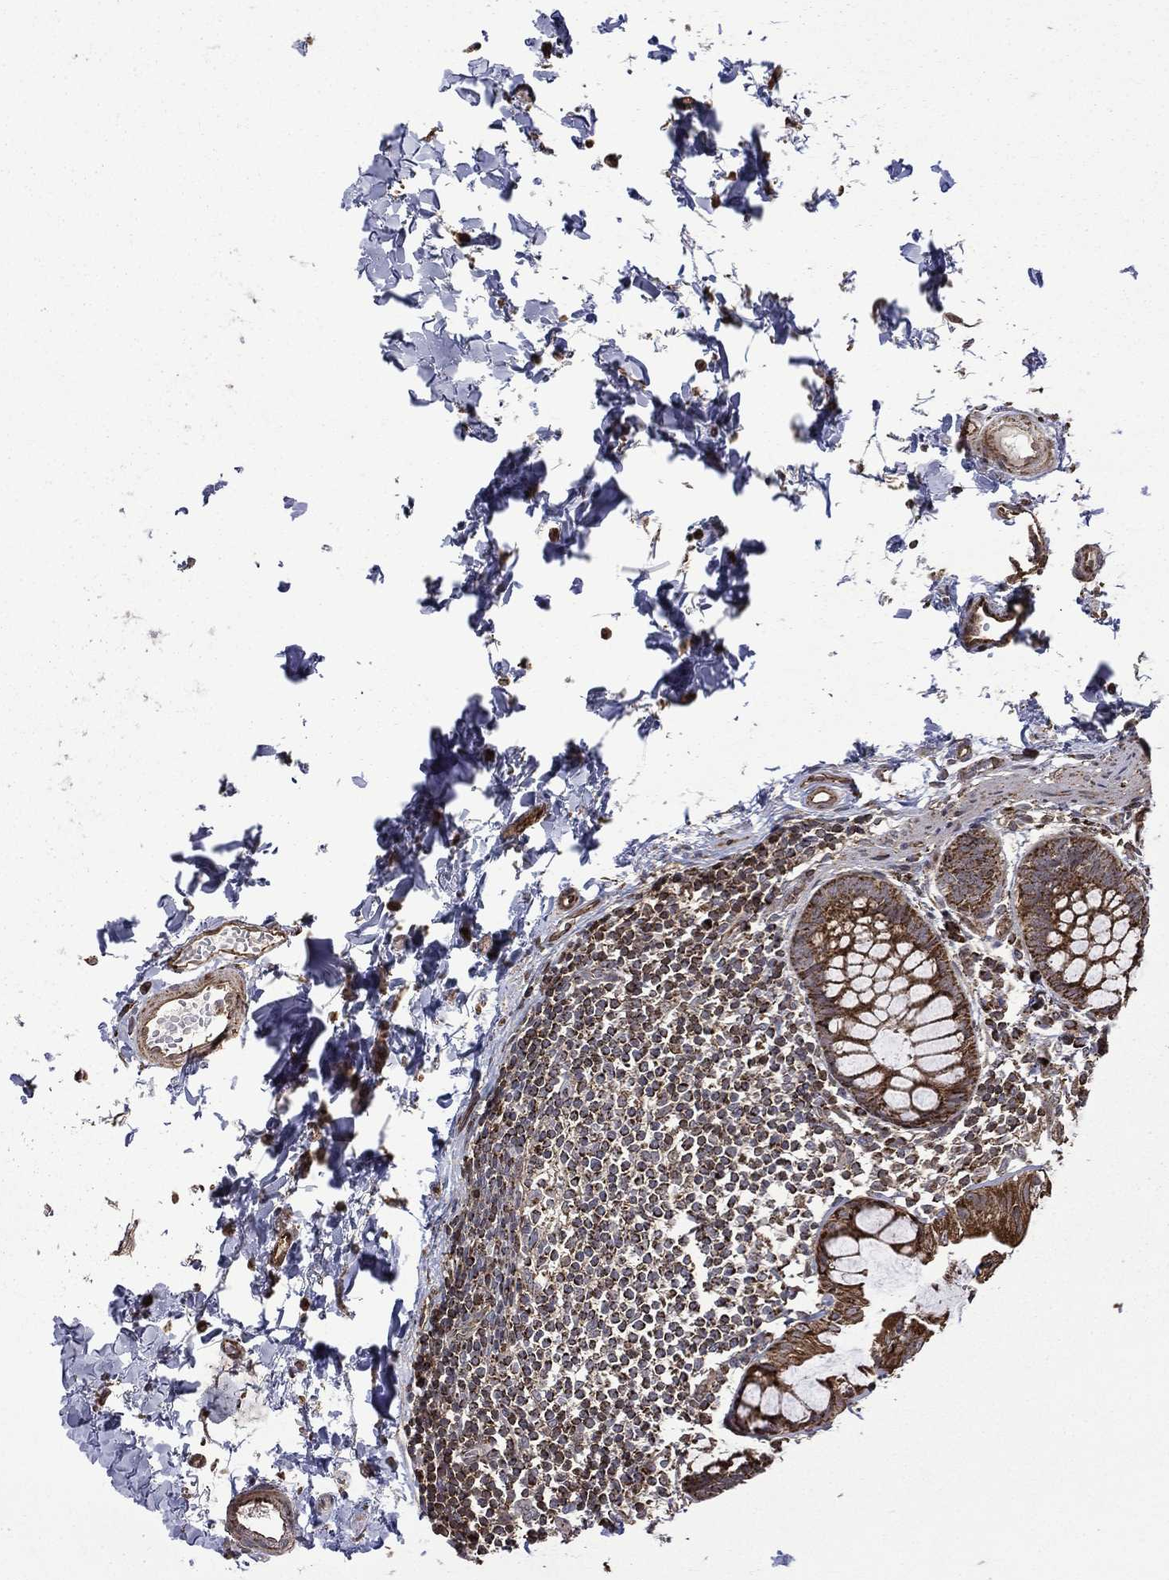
{"staining": {"intensity": "strong", "quantity": ">75%", "location": "cytoplasmic/membranous"}, "tissue": "rectum", "cell_type": "Glandular cells", "image_type": "normal", "snomed": [{"axis": "morphology", "description": "Normal tissue, NOS"}, {"axis": "topography", "description": "Rectum"}], "caption": "This image displays immunohistochemistry (IHC) staining of unremarkable rectum, with high strong cytoplasmic/membranous expression in approximately >75% of glandular cells.", "gene": "GIMAP6", "patient": {"sex": "male", "age": 57}}